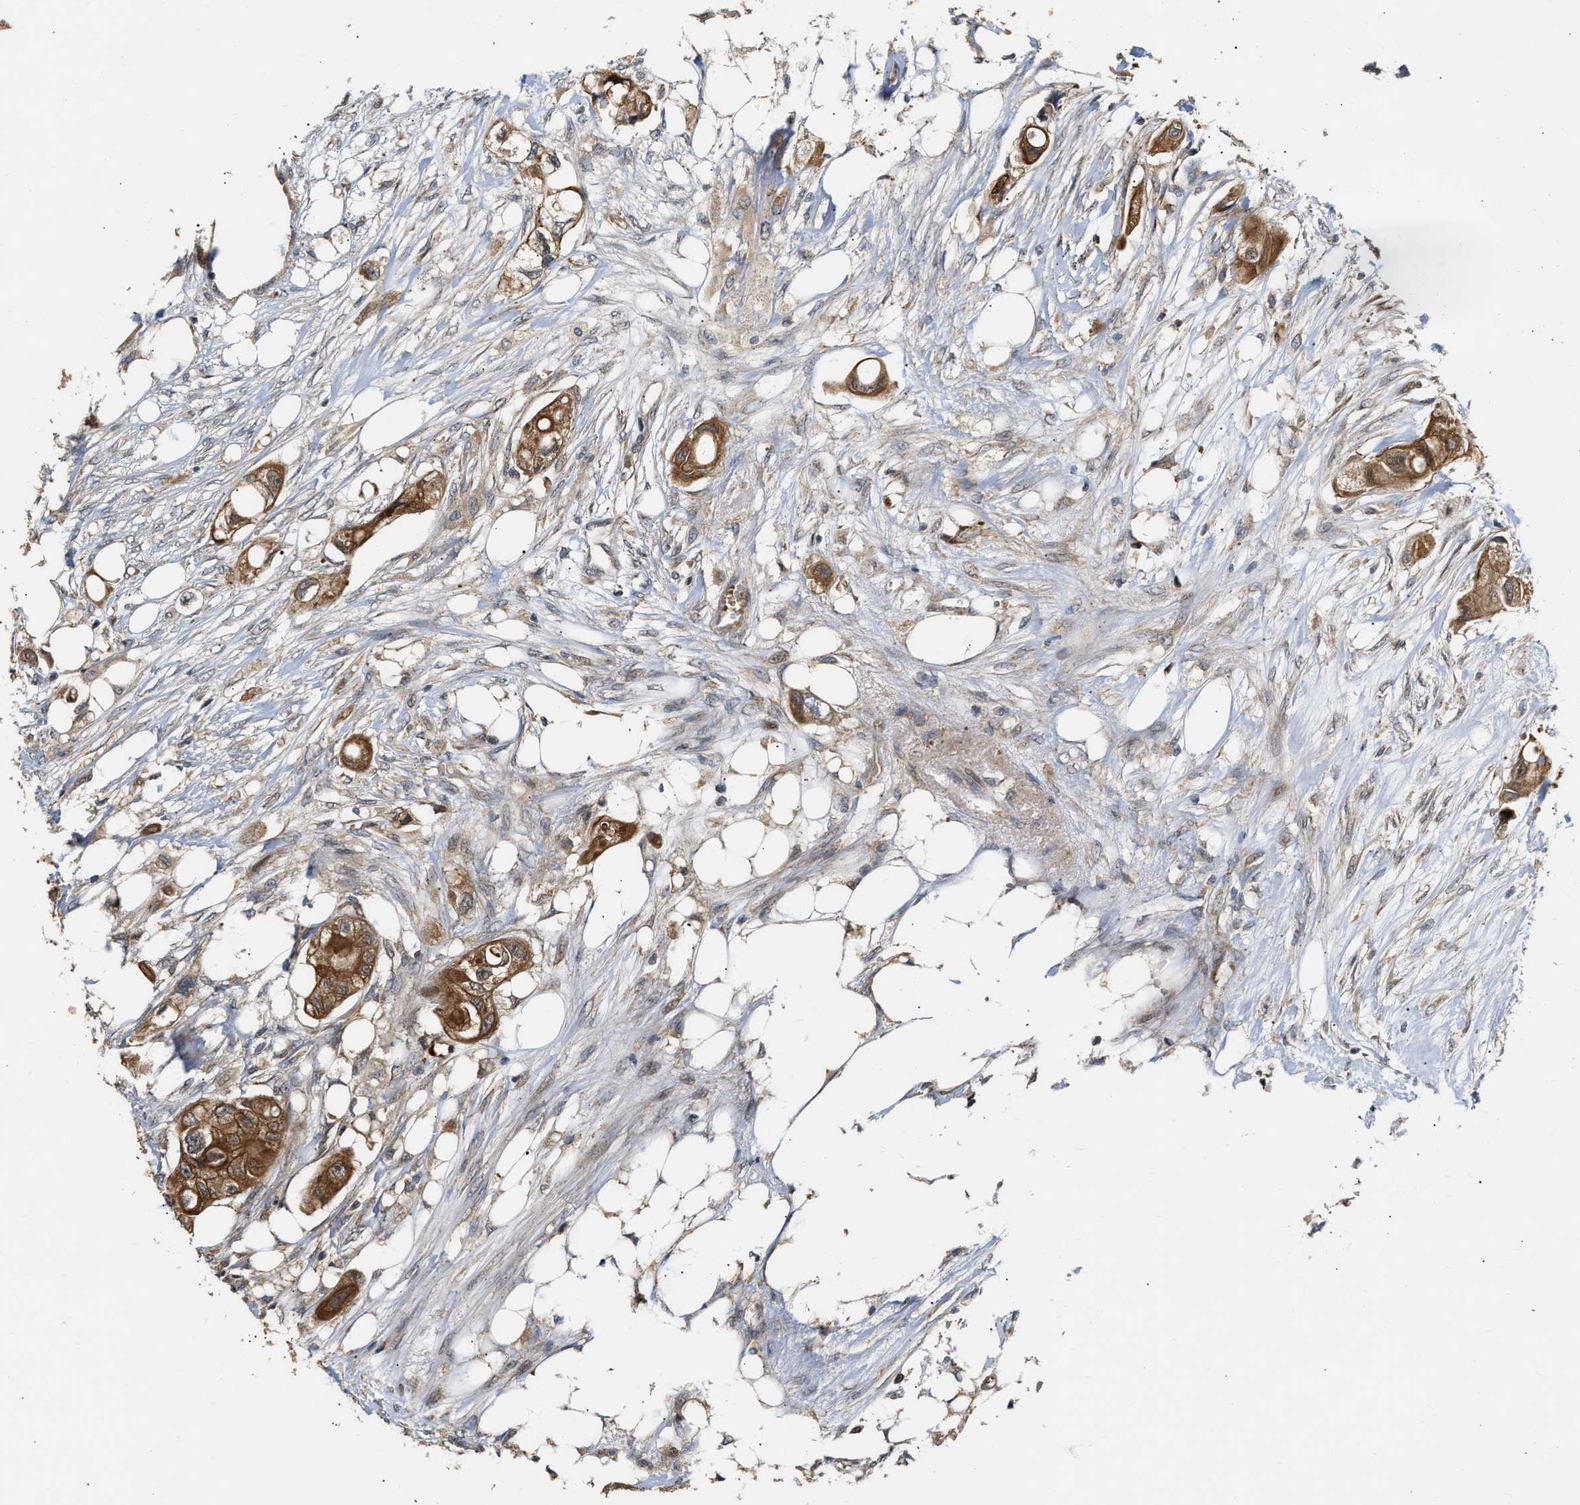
{"staining": {"intensity": "moderate", "quantity": ">75%", "location": "cytoplasmic/membranous"}, "tissue": "colorectal cancer", "cell_type": "Tumor cells", "image_type": "cancer", "snomed": [{"axis": "morphology", "description": "Adenocarcinoma, NOS"}, {"axis": "topography", "description": "Colon"}], "caption": "Approximately >75% of tumor cells in colorectal cancer reveal moderate cytoplasmic/membranous protein positivity as visualized by brown immunohistochemical staining.", "gene": "EXTL2", "patient": {"sex": "female", "age": 57}}